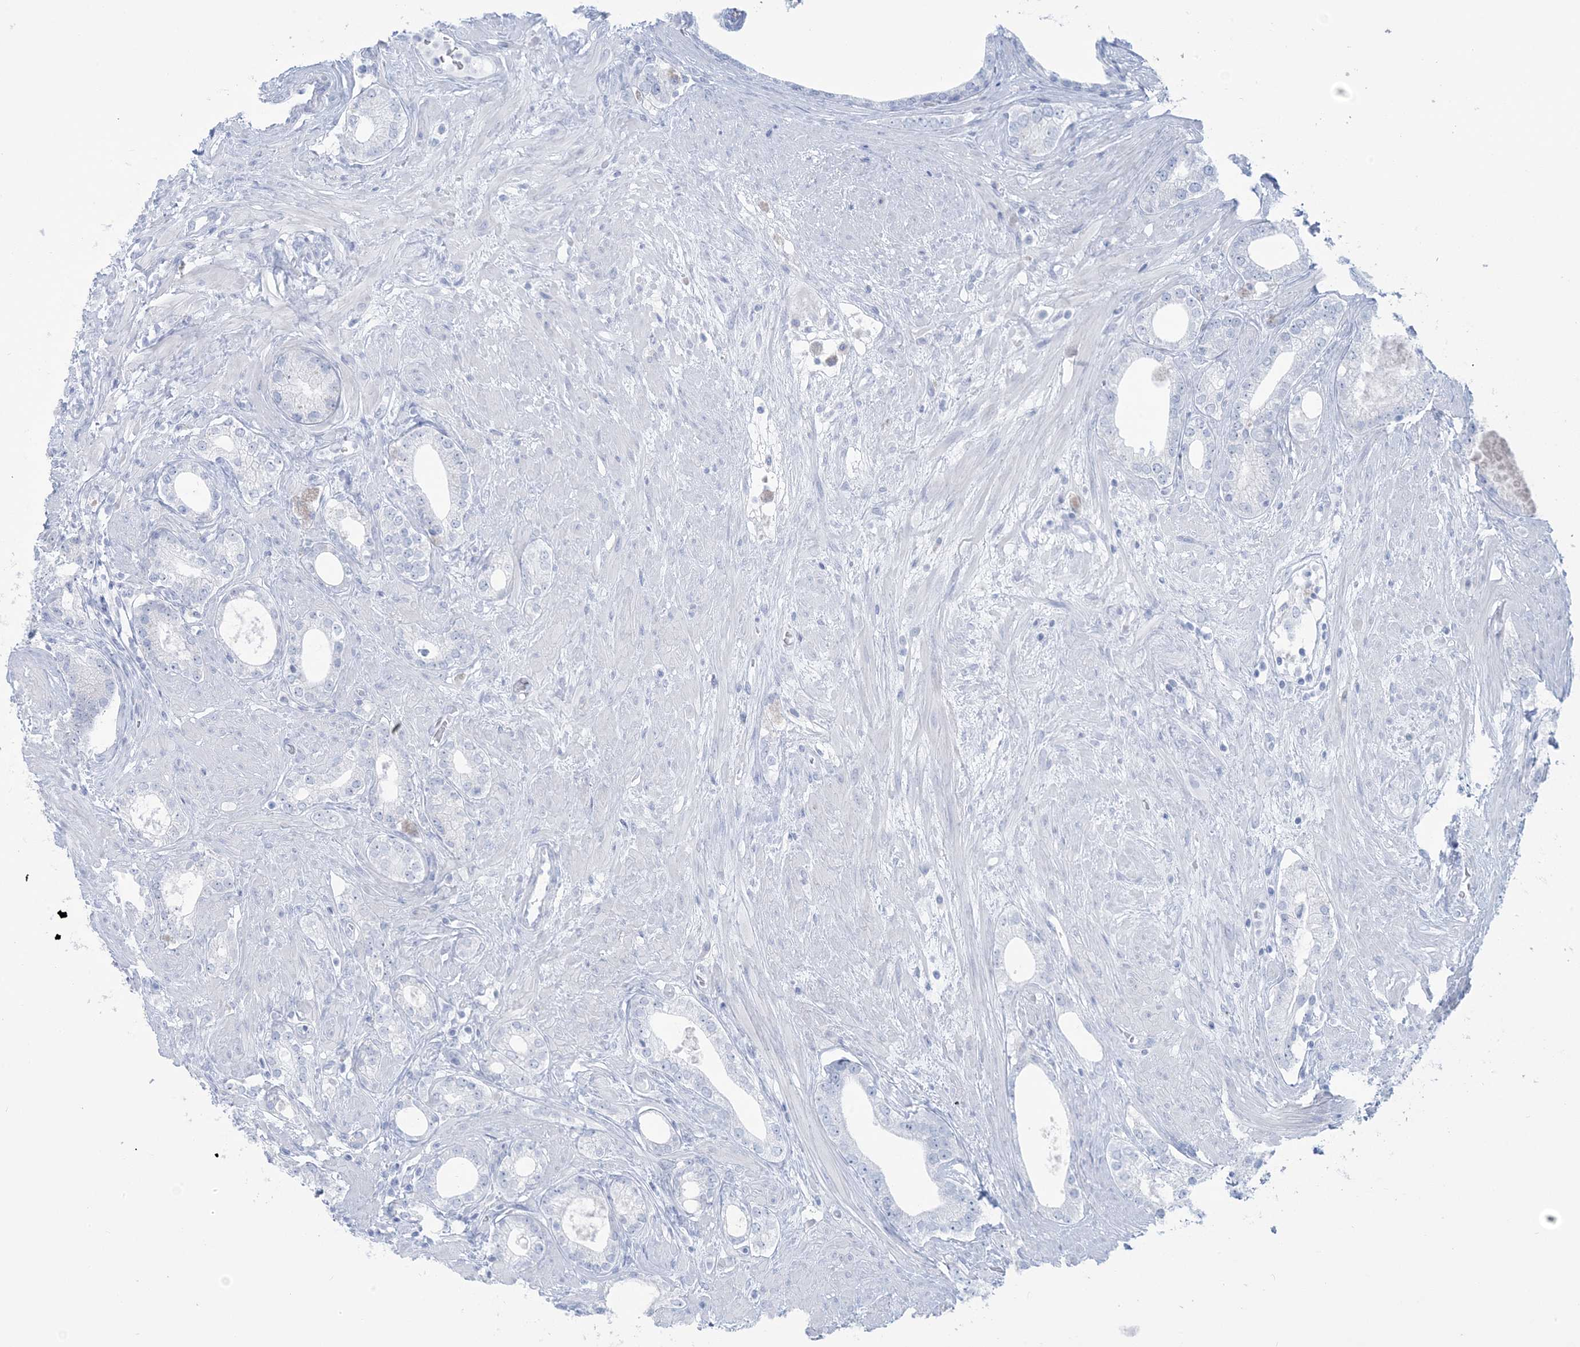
{"staining": {"intensity": "negative", "quantity": "none", "location": "none"}, "tissue": "prostate cancer", "cell_type": "Tumor cells", "image_type": "cancer", "snomed": [{"axis": "morphology", "description": "Adenocarcinoma, High grade"}, {"axis": "topography", "description": "Prostate"}], "caption": "High power microscopy micrograph of an immunohistochemistry image of prostate adenocarcinoma (high-grade), revealing no significant positivity in tumor cells.", "gene": "AGXT", "patient": {"sex": "male", "age": 63}}